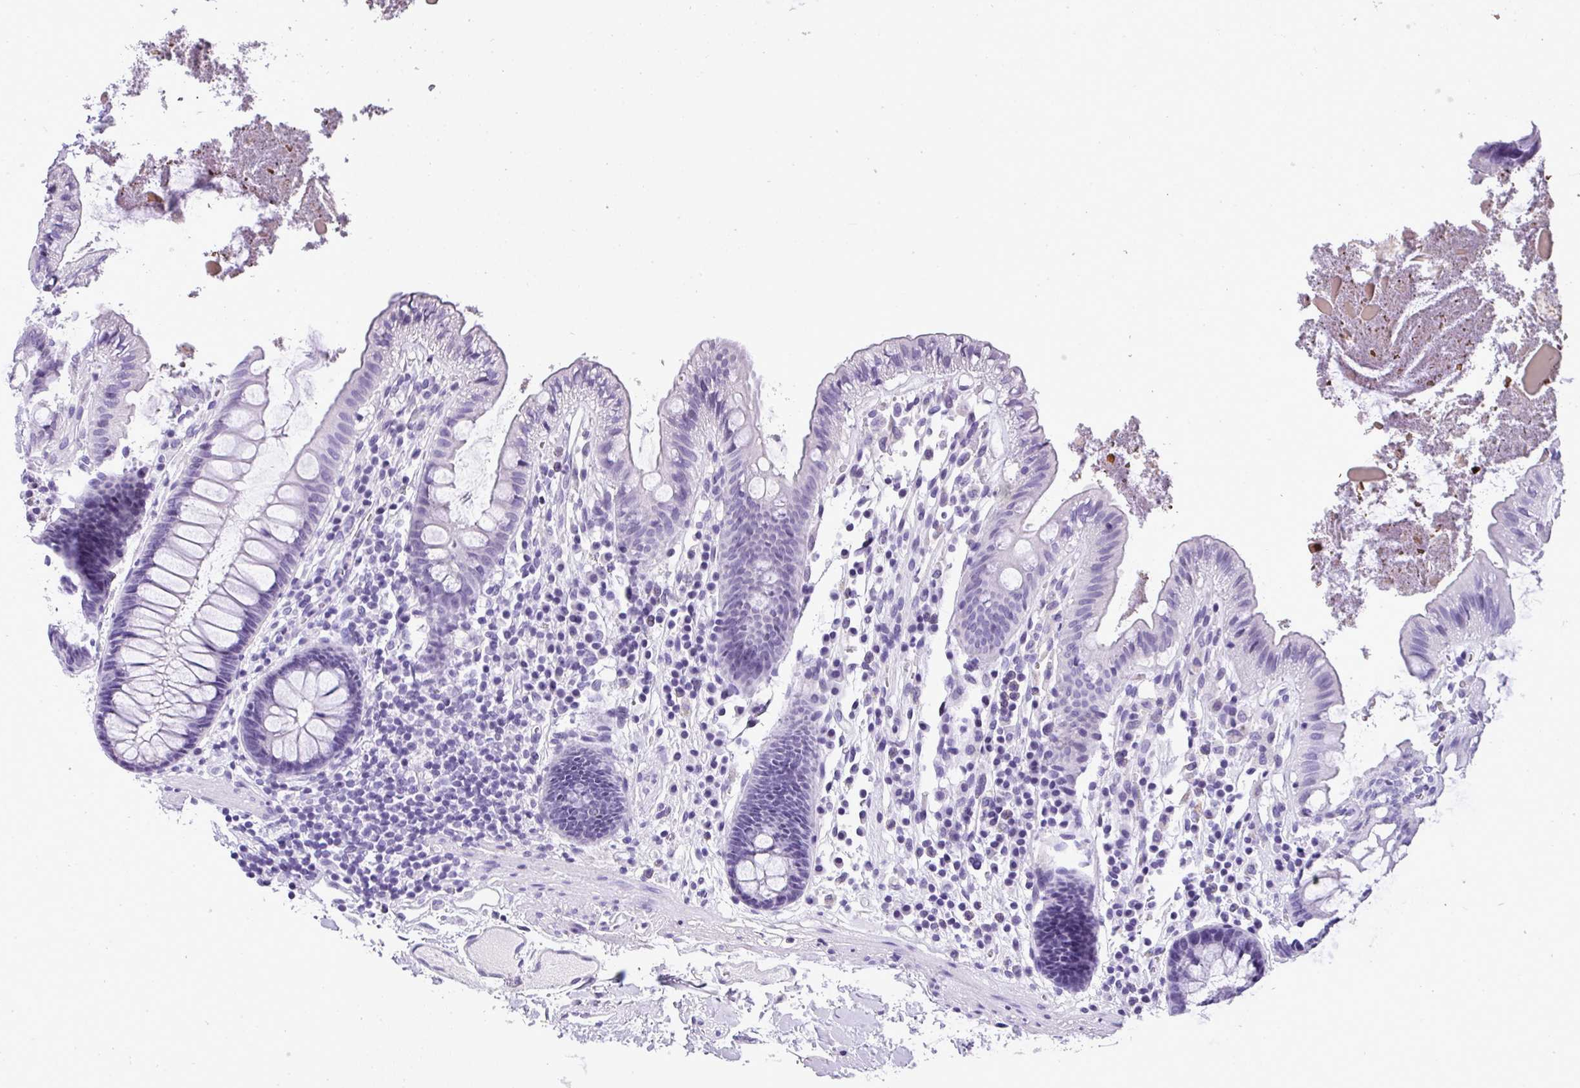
{"staining": {"intensity": "negative", "quantity": "none", "location": "none"}, "tissue": "colon", "cell_type": "Endothelial cells", "image_type": "normal", "snomed": [{"axis": "morphology", "description": "Normal tissue, NOS"}, {"axis": "topography", "description": "Colon"}], "caption": "An image of human colon is negative for staining in endothelial cells. (DAB IHC, high magnification).", "gene": "MUC21", "patient": {"sex": "male", "age": 84}}